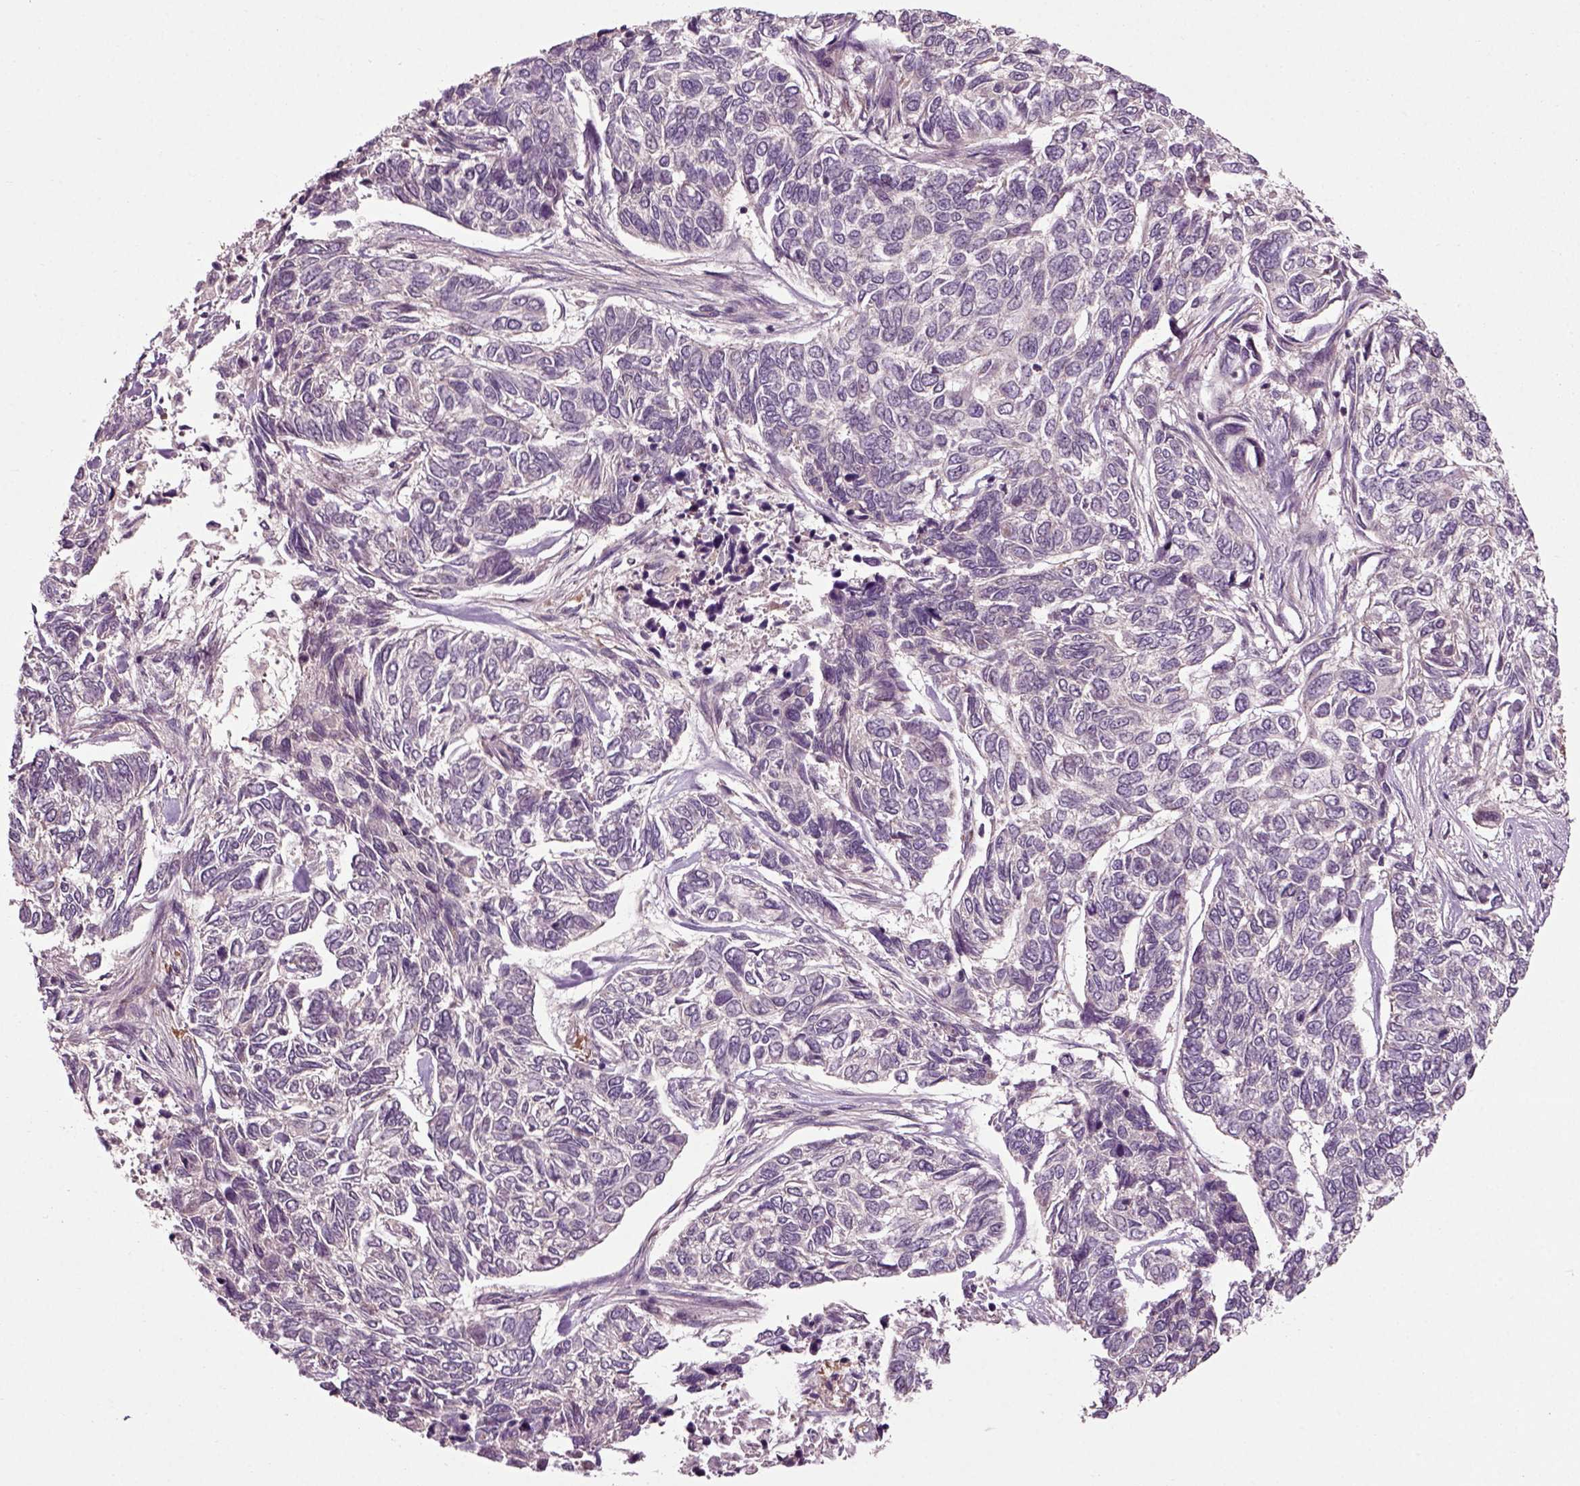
{"staining": {"intensity": "negative", "quantity": "none", "location": "none"}, "tissue": "skin cancer", "cell_type": "Tumor cells", "image_type": "cancer", "snomed": [{"axis": "morphology", "description": "Basal cell carcinoma"}, {"axis": "topography", "description": "Skin"}], "caption": "The histopathology image shows no staining of tumor cells in skin cancer (basal cell carcinoma).", "gene": "PLCD3", "patient": {"sex": "female", "age": 65}}